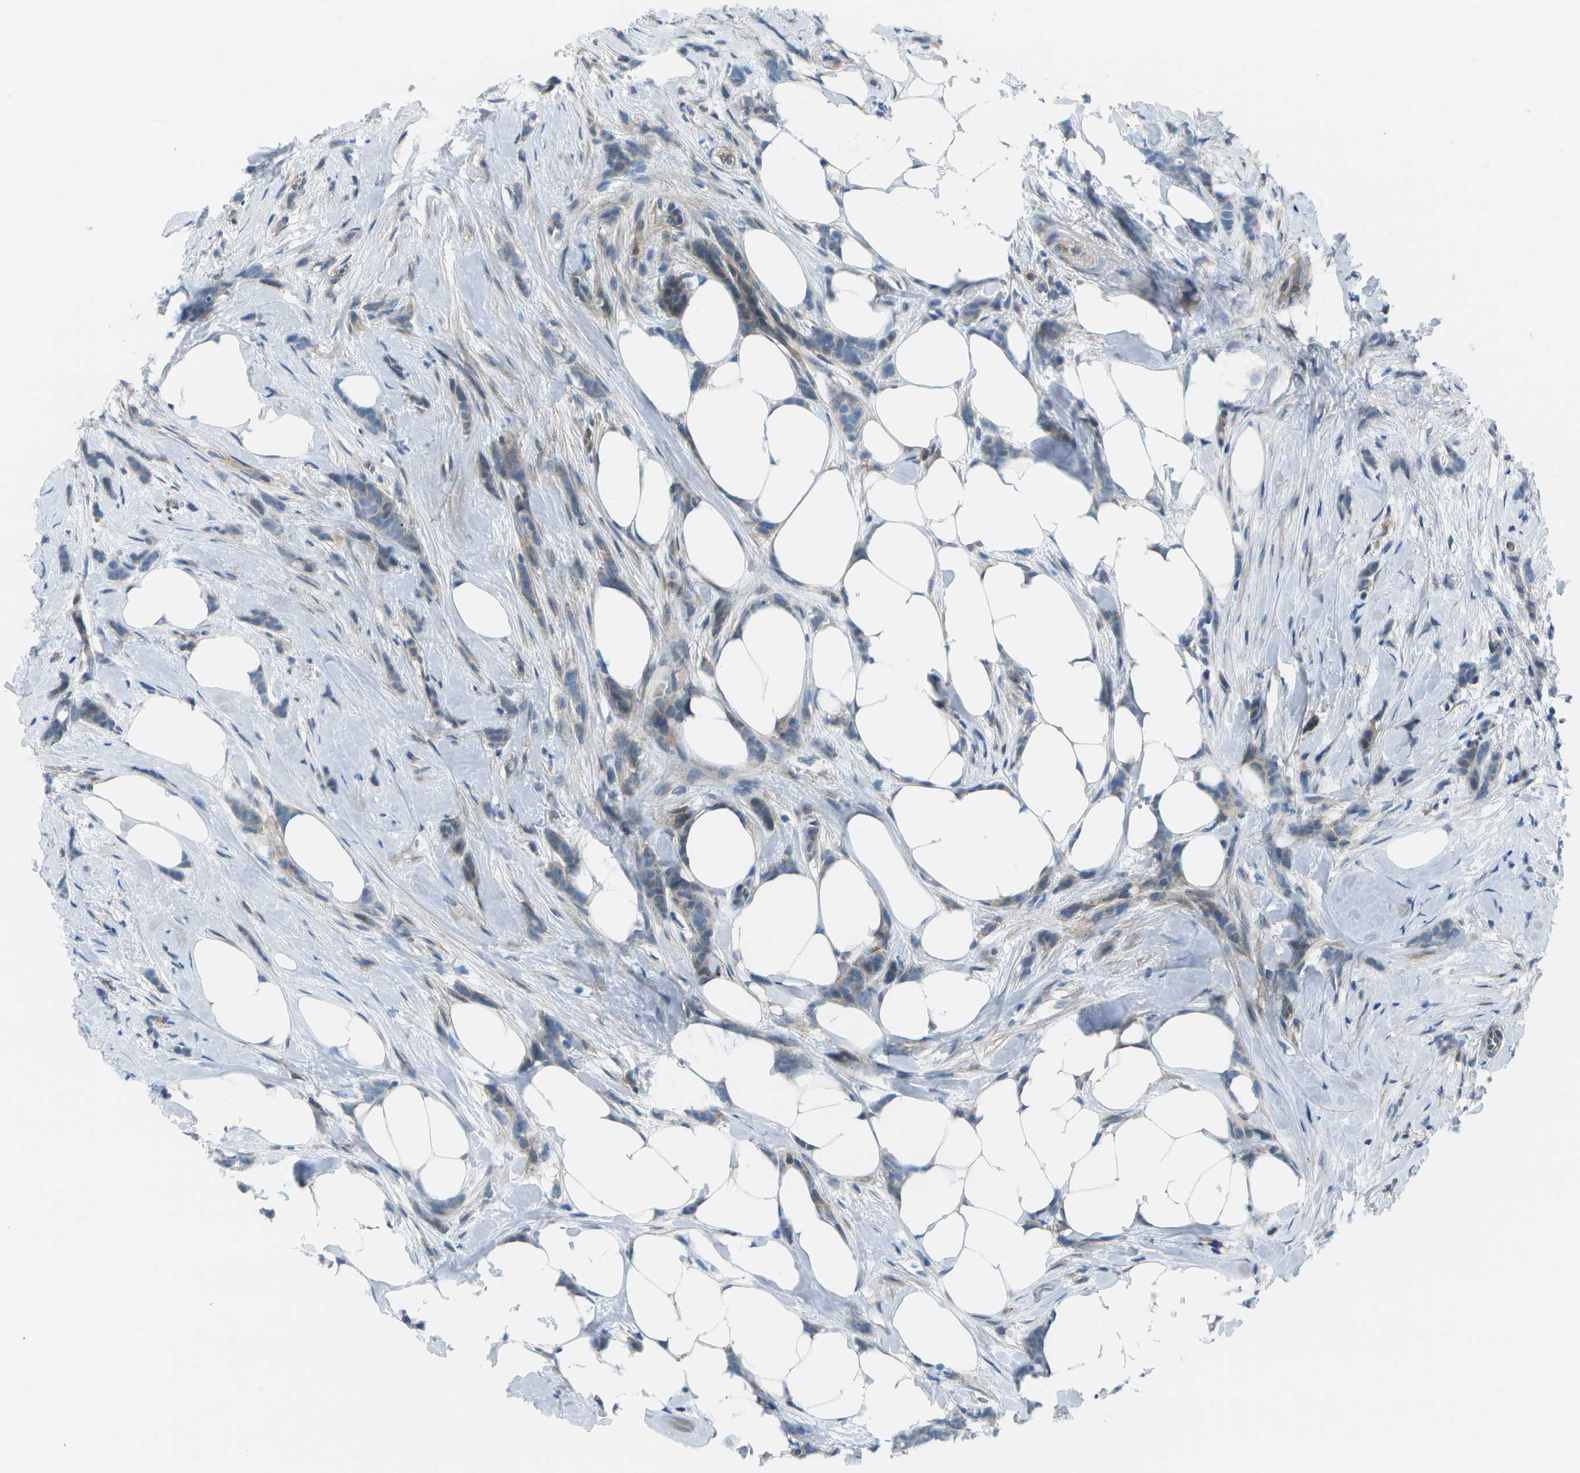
{"staining": {"intensity": "weak", "quantity": "<25%", "location": "cytoplasmic/membranous"}, "tissue": "breast cancer", "cell_type": "Tumor cells", "image_type": "cancer", "snomed": [{"axis": "morphology", "description": "Lobular carcinoma, in situ"}, {"axis": "morphology", "description": "Lobular carcinoma"}, {"axis": "topography", "description": "Breast"}], "caption": "Tumor cells are negative for brown protein staining in breast lobular carcinoma in situ.", "gene": "SORBS3", "patient": {"sex": "female", "age": 41}}